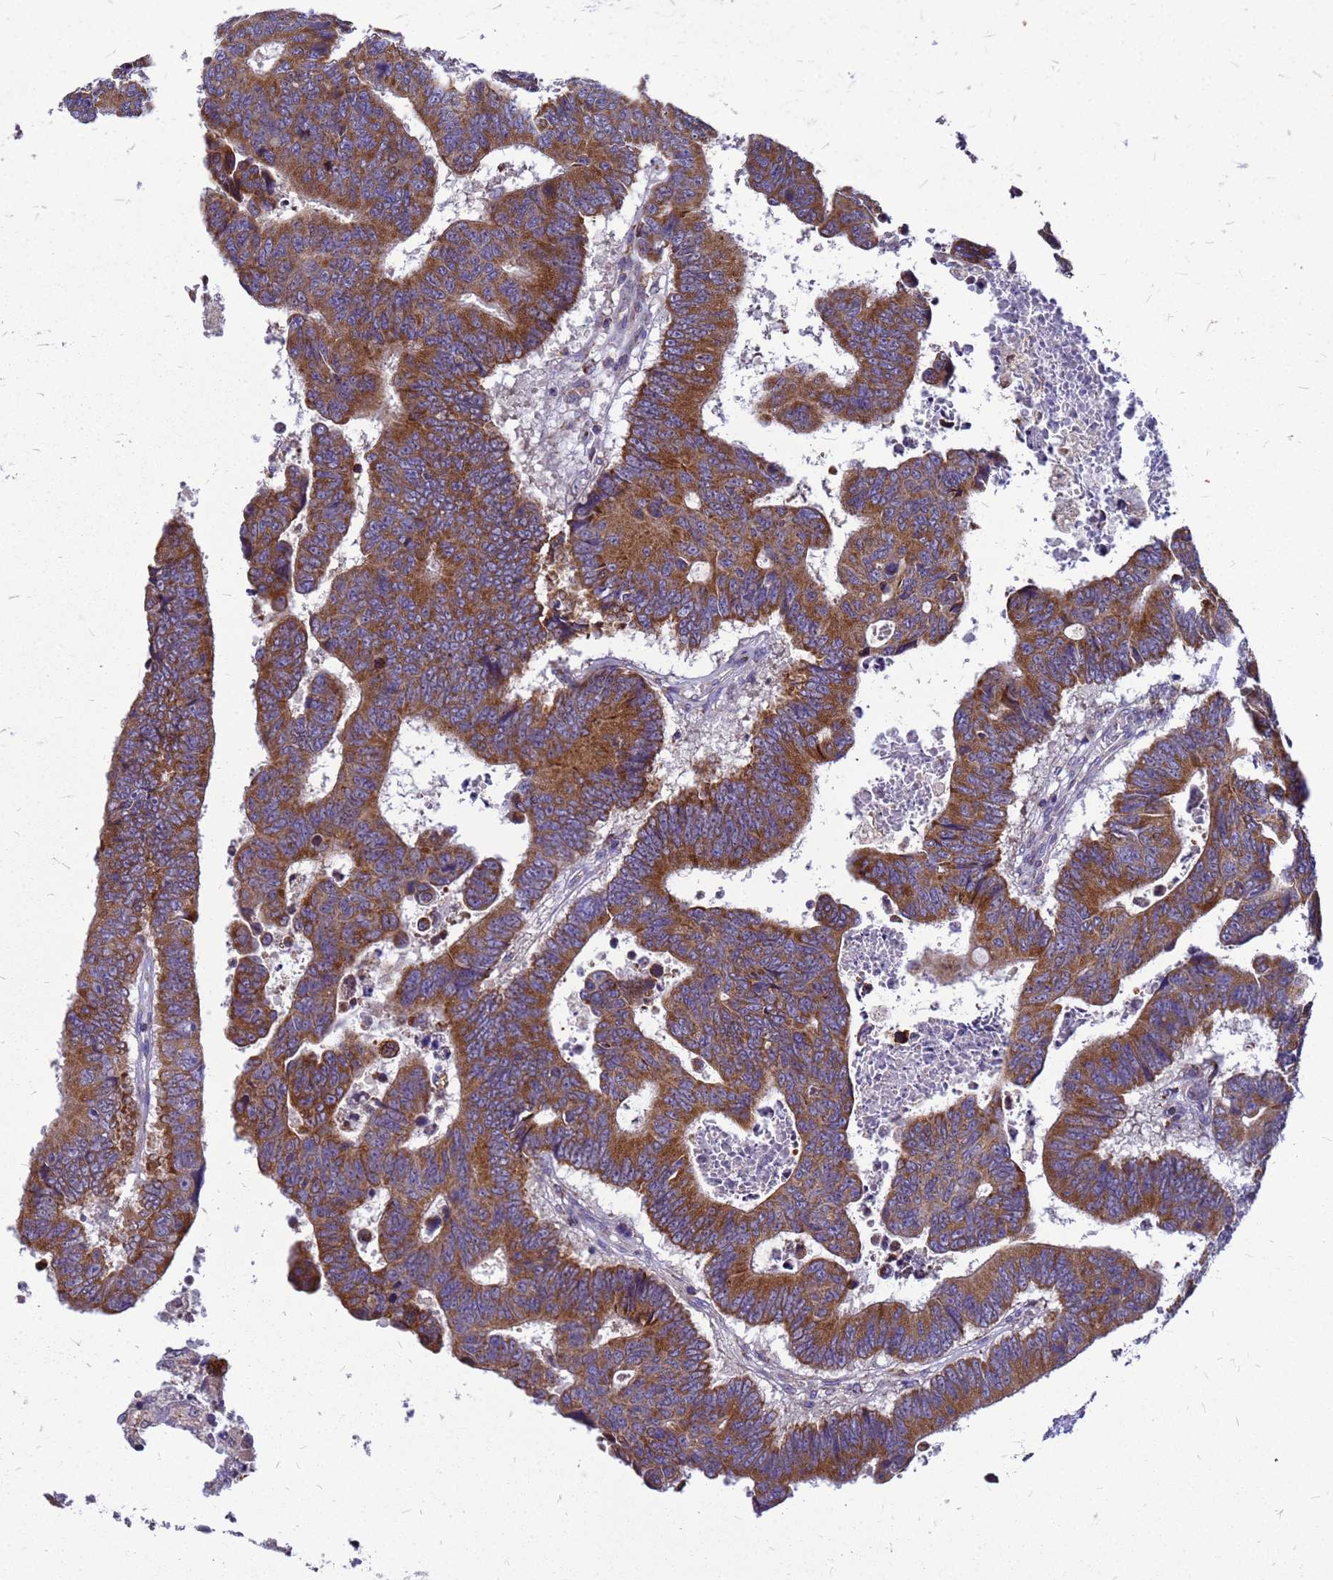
{"staining": {"intensity": "strong", "quantity": ">75%", "location": "cytoplasmic/membranous"}, "tissue": "colorectal cancer", "cell_type": "Tumor cells", "image_type": "cancer", "snomed": [{"axis": "morphology", "description": "Adenocarcinoma, NOS"}, {"axis": "topography", "description": "Rectum"}], "caption": "Strong cytoplasmic/membranous staining for a protein is appreciated in approximately >75% of tumor cells of colorectal cancer using IHC.", "gene": "CMC4", "patient": {"sex": "male", "age": 84}}